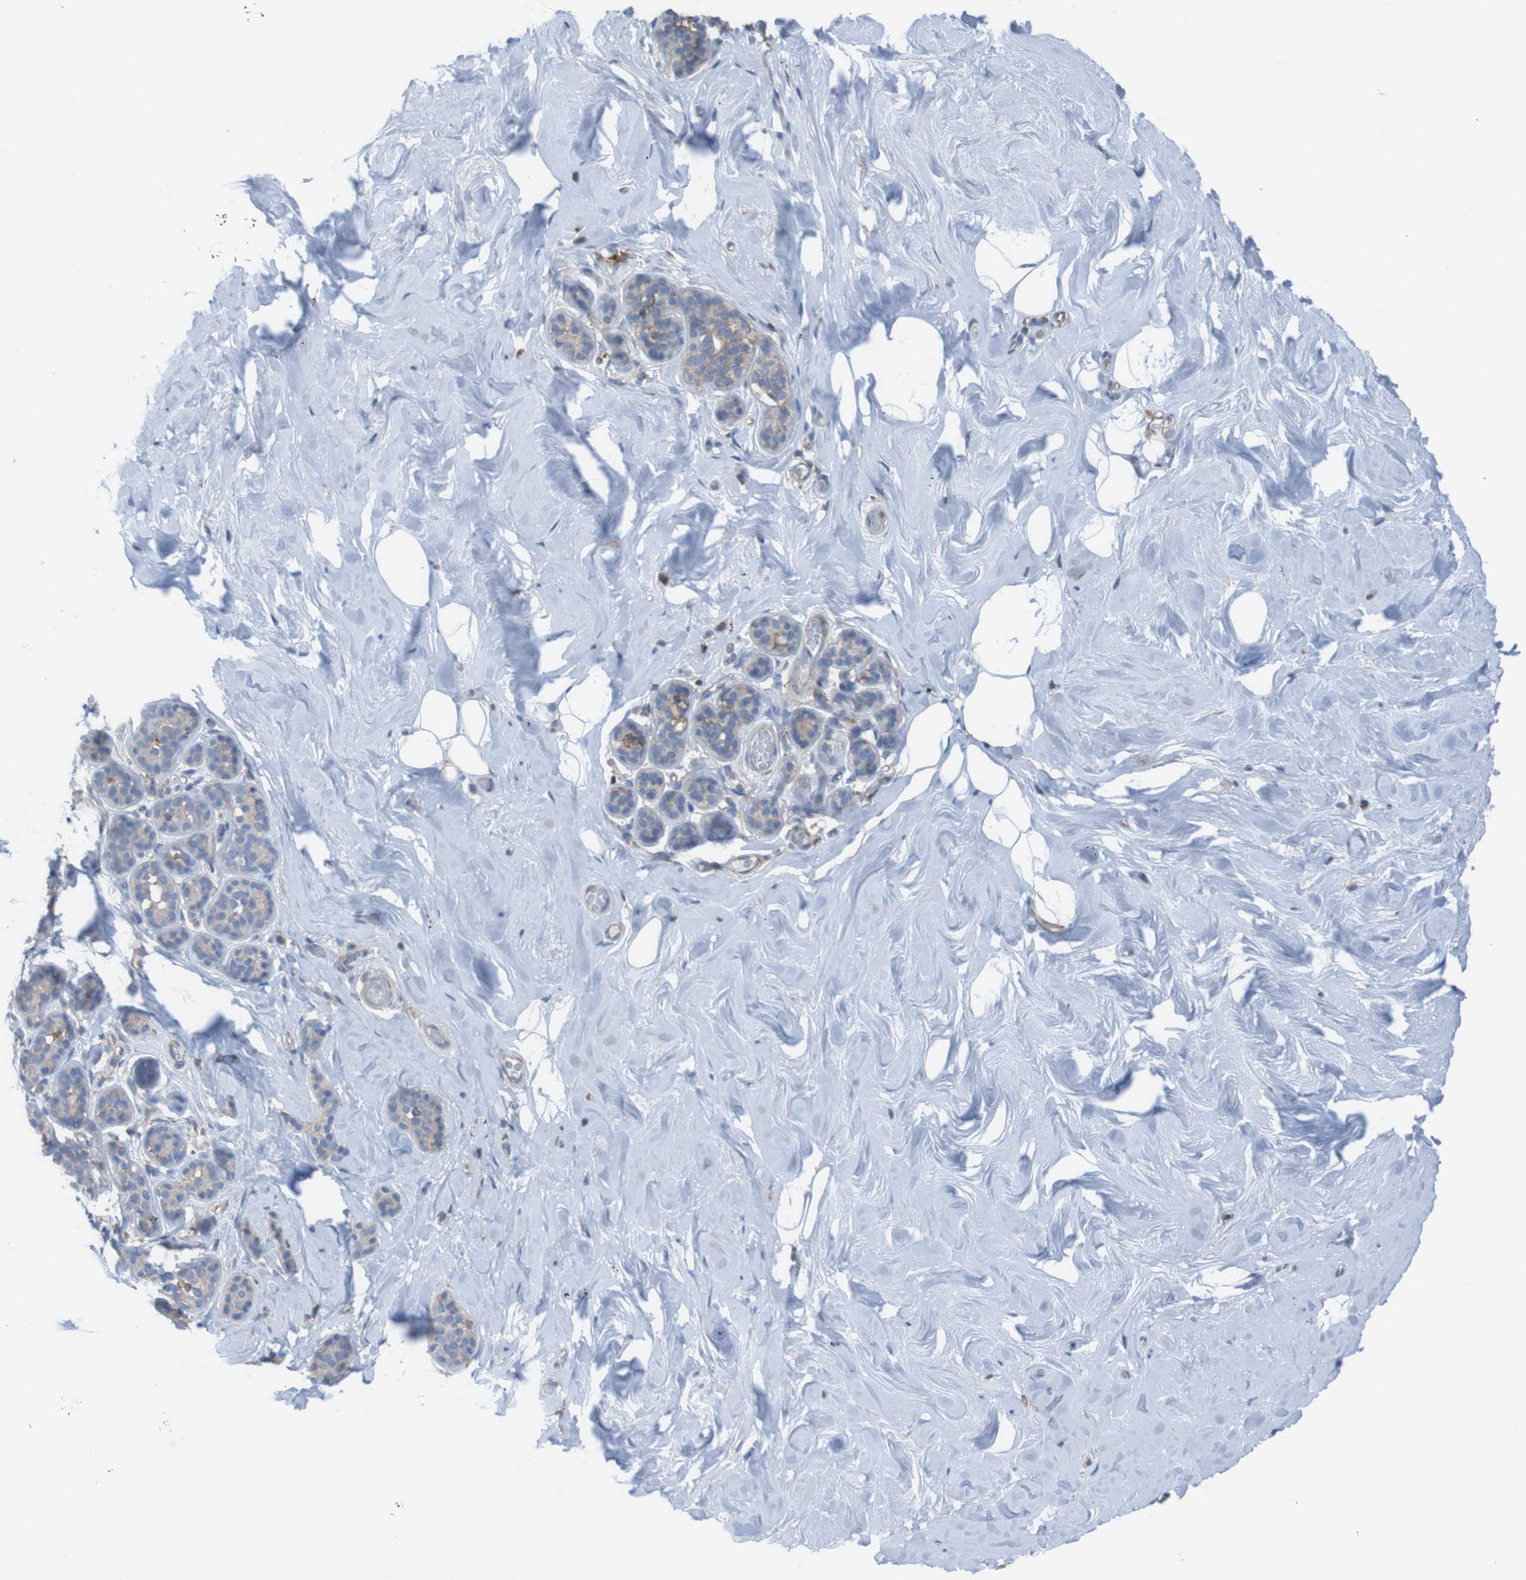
{"staining": {"intensity": "negative", "quantity": "none", "location": "none"}, "tissue": "breast", "cell_type": "Adipocytes", "image_type": "normal", "snomed": [{"axis": "morphology", "description": "Normal tissue, NOS"}, {"axis": "topography", "description": "Breast"}], "caption": "Immunohistochemical staining of unremarkable breast exhibits no significant expression in adipocytes. Brightfield microscopy of IHC stained with DAB (brown) and hematoxylin (blue), captured at high magnification.", "gene": "MINAR1", "patient": {"sex": "female", "age": 75}}